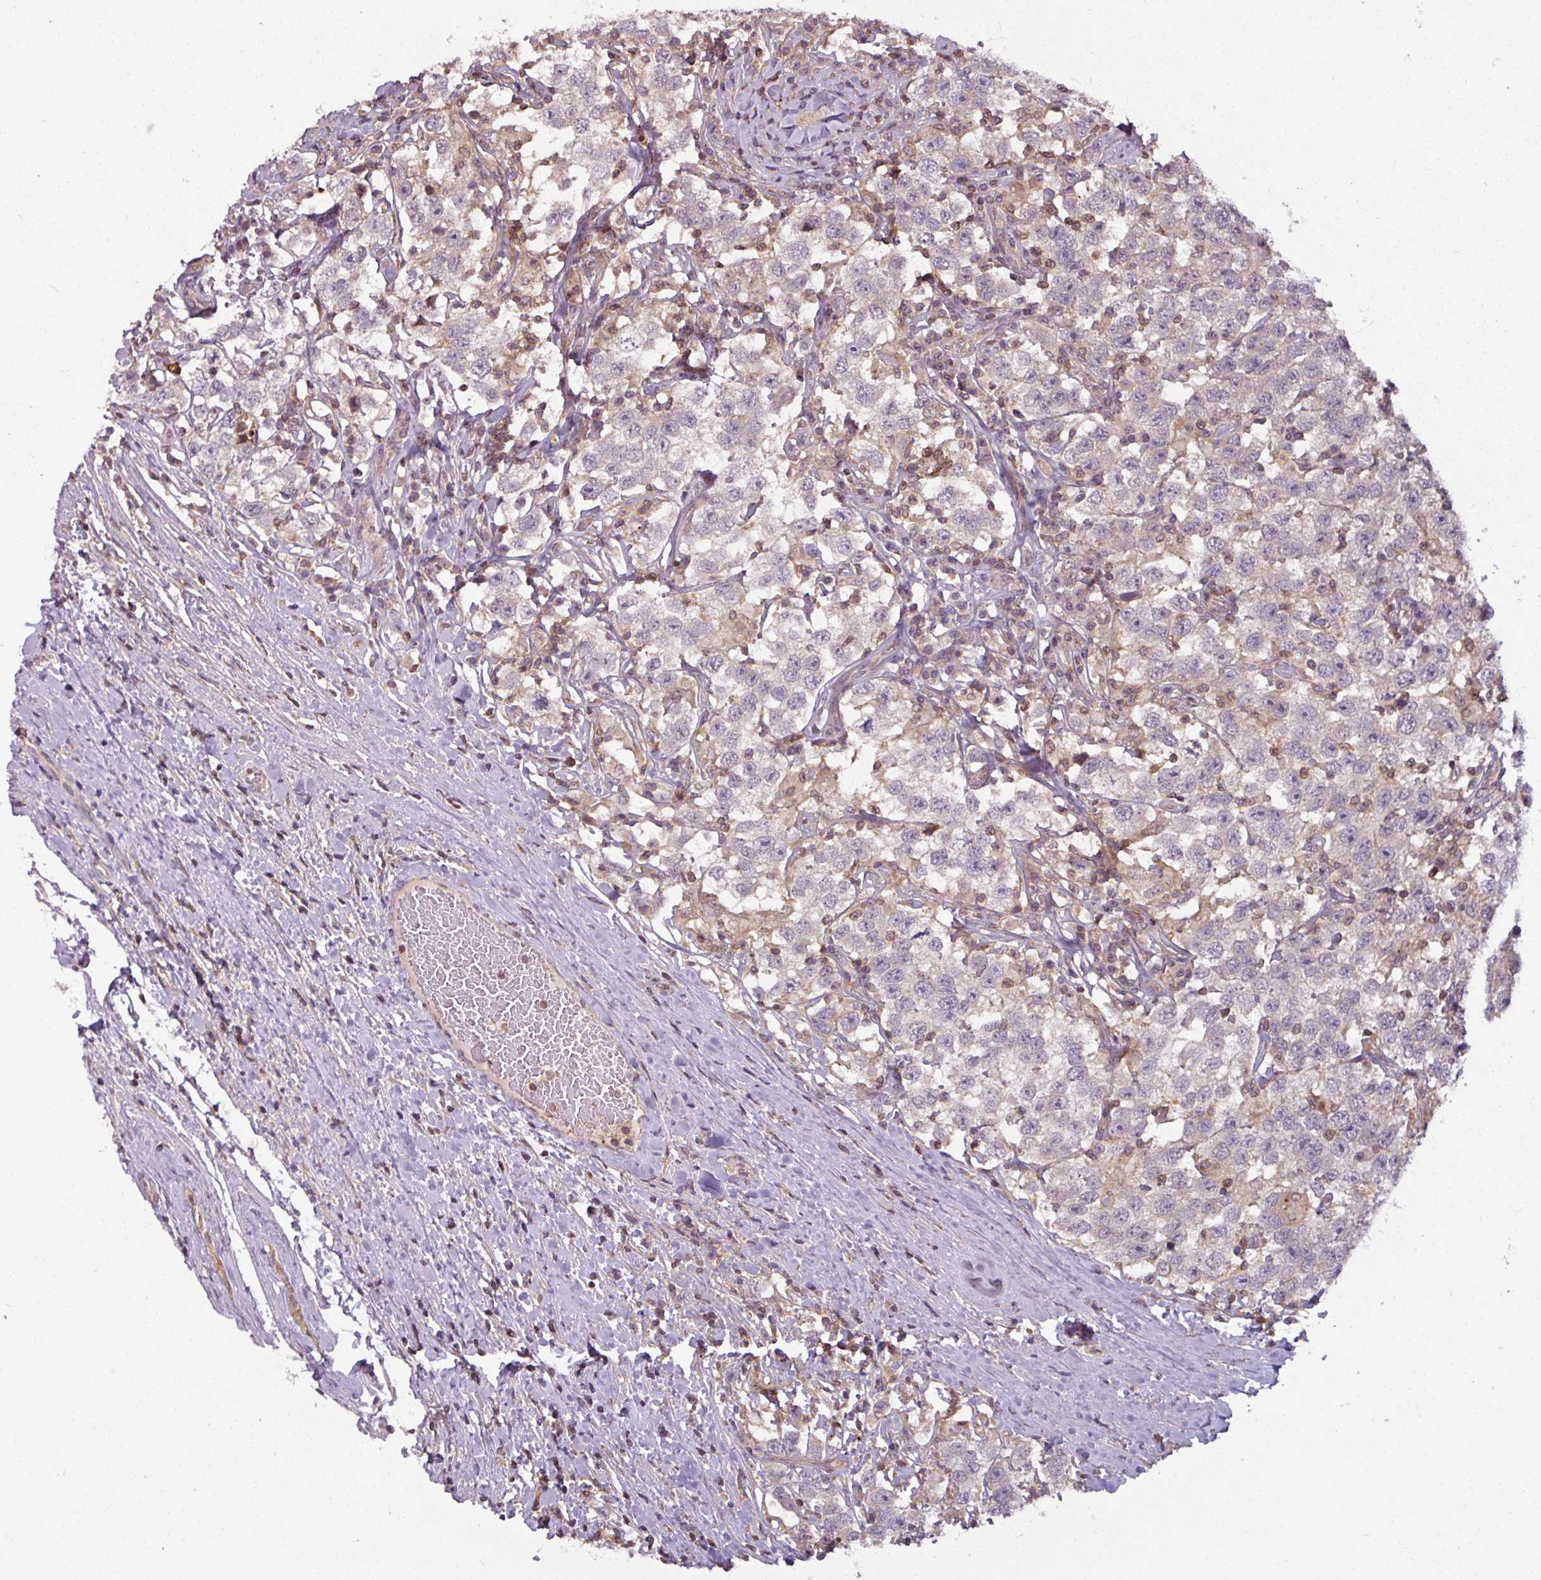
{"staining": {"intensity": "negative", "quantity": "none", "location": "none"}, "tissue": "testis cancer", "cell_type": "Tumor cells", "image_type": "cancer", "snomed": [{"axis": "morphology", "description": "Seminoma, NOS"}, {"axis": "topography", "description": "Testis"}], "caption": "Immunohistochemistry (IHC) image of testis seminoma stained for a protein (brown), which displays no staining in tumor cells. (Immunohistochemistry, brightfield microscopy, high magnification).", "gene": "TUSC3", "patient": {"sex": "male", "age": 41}}